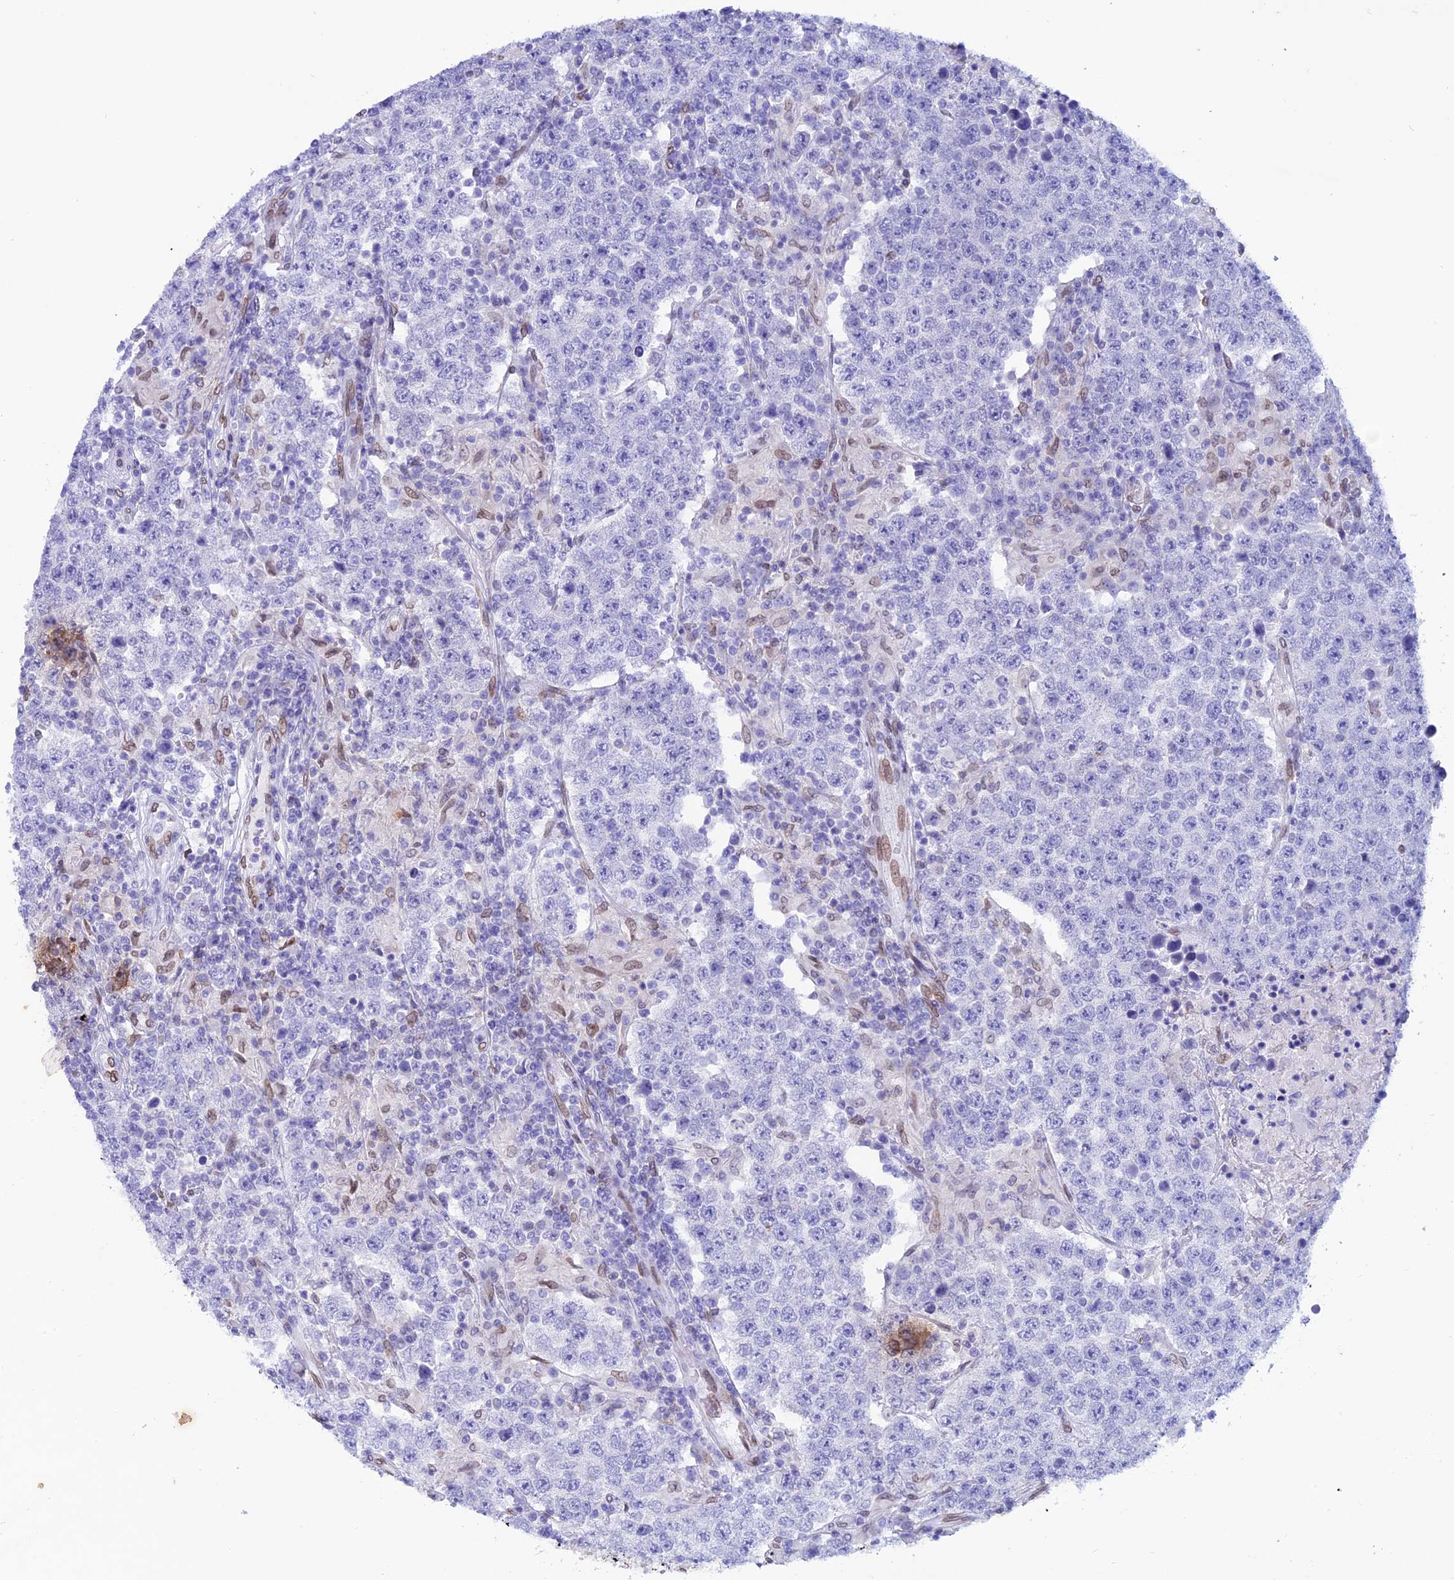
{"staining": {"intensity": "negative", "quantity": "none", "location": "none"}, "tissue": "testis cancer", "cell_type": "Tumor cells", "image_type": "cancer", "snomed": [{"axis": "morphology", "description": "Normal tissue, NOS"}, {"axis": "morphology", "description": "Urothelial carcinoma, High grade"}, {"axis": "morphology", "description": "Seminoma, NOS"}, {"axis": "morphology", "description": "Carcinoma, Embryonal, NOS"}, {"axis": "topography", "description": "Urinary bladder"}, {"axis": "topography", "description": "Testis"}], "caption": "Immunohistochemistry (IHC) of seminoma (testis) demonstrates no expression in tumor cells.", "gene": "TMPRSS7", "patient": {"sex": "male", "age": 41}}